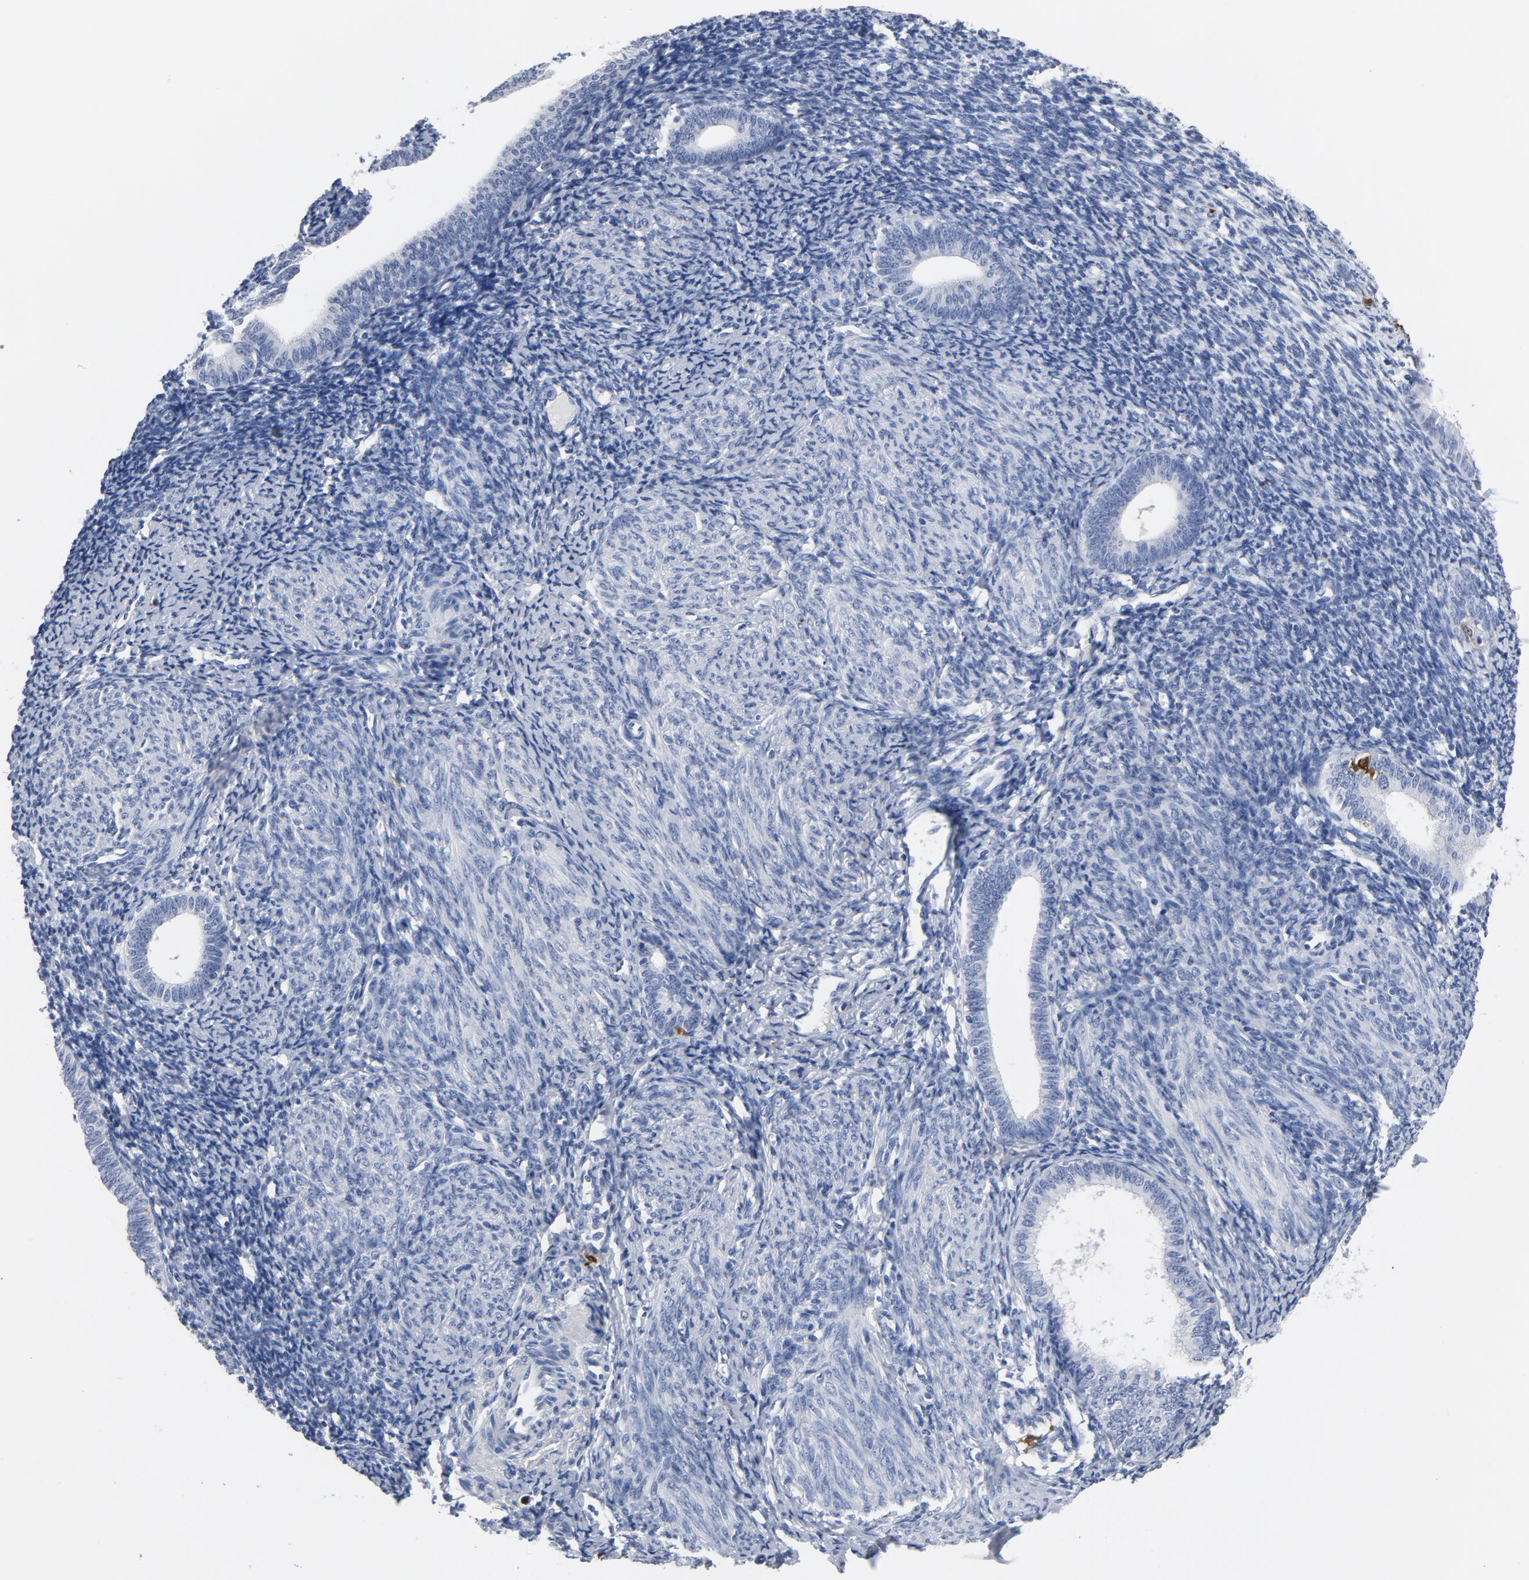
{"staining": {"intensity": "strong", "quantity": "<25%", "location": "nuclear"}, "tissue": "endometrium", "cell_type": "Cells in endometrial stroma", "image_type": "normal", "snomed": [{"axis": "morphology", "description": "Normal tissue, NOS"}, {"axis": "topography", "description": "Endometrium"}], "caption": "Immunohistochemistry staining of unremarkable endometrium, which shows medium levels of strong nuclear staining in approximately <25% of cells in endometrial stroma indicating strong nuclear protein expression. The staining was performed using DAB (brown) for protein detection and nuclei were counterstained in hematoxylin (blue).", "gene": "CDC20", "patient": {"sex": "female", "age": 57}}